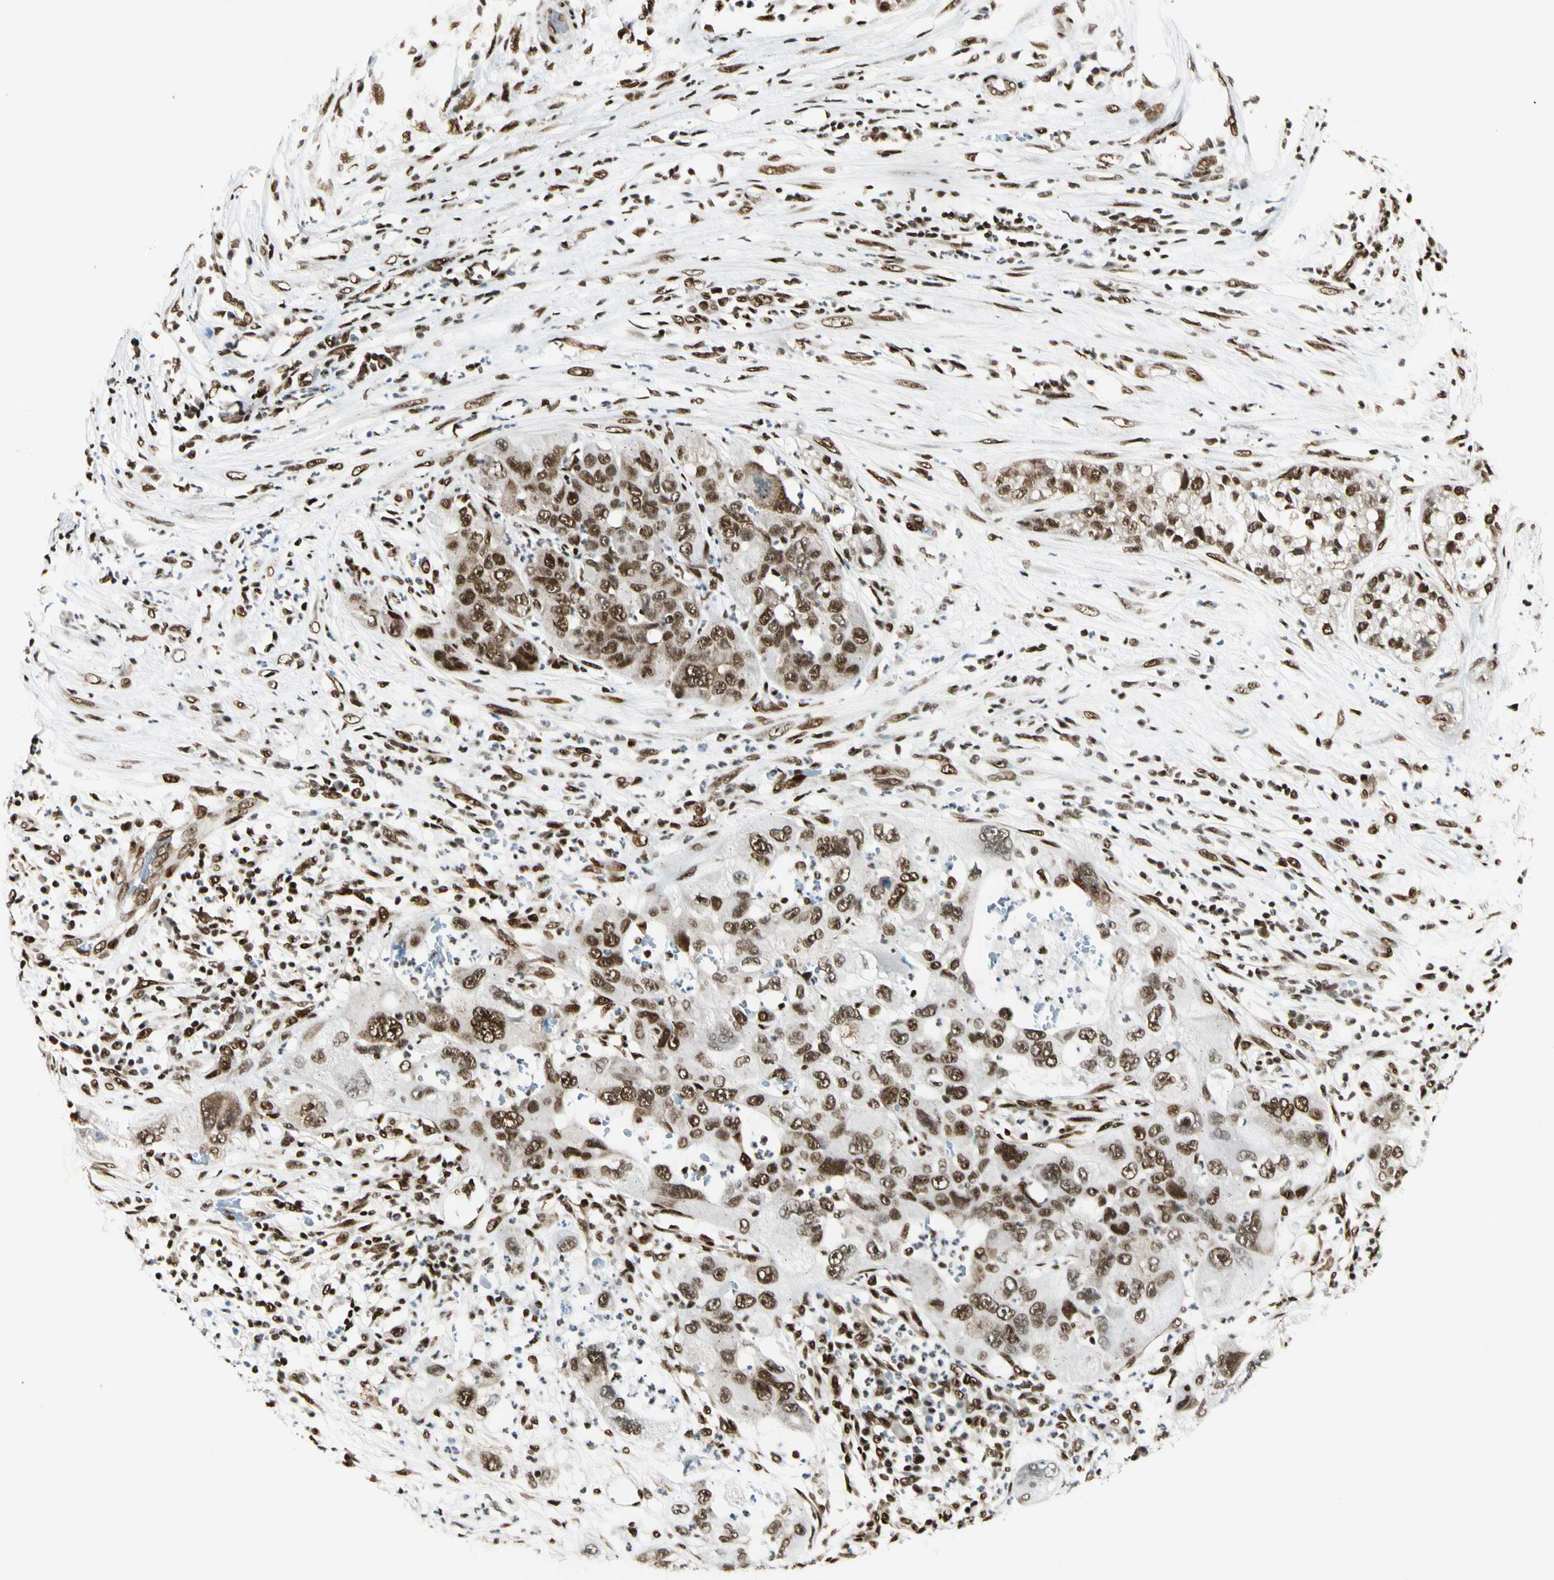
{"staining": {"intensity": "strong", "quantity": ">75%", "location": "nuclear"}, "tissue": "pancreatic cancer", "cell_type": "Tumor cells", "image_type": "cancer", "snomed": [{"axis": "morphology", "description": "Adenocarcinoma, NOS"}, {"axis": "topography", "description": "Pancreas"}], "caption": "IHC micrograph of neoplastic tissue: human pancreatic cancer (adenocarcinoma) stained using IHC shows high levels of strong protein expression localized specifically in the nuclear of tumor cells, appearing as a nuclear brown color.", "gene": "FUS", "patient": {"sex": "female", "age": 78}}